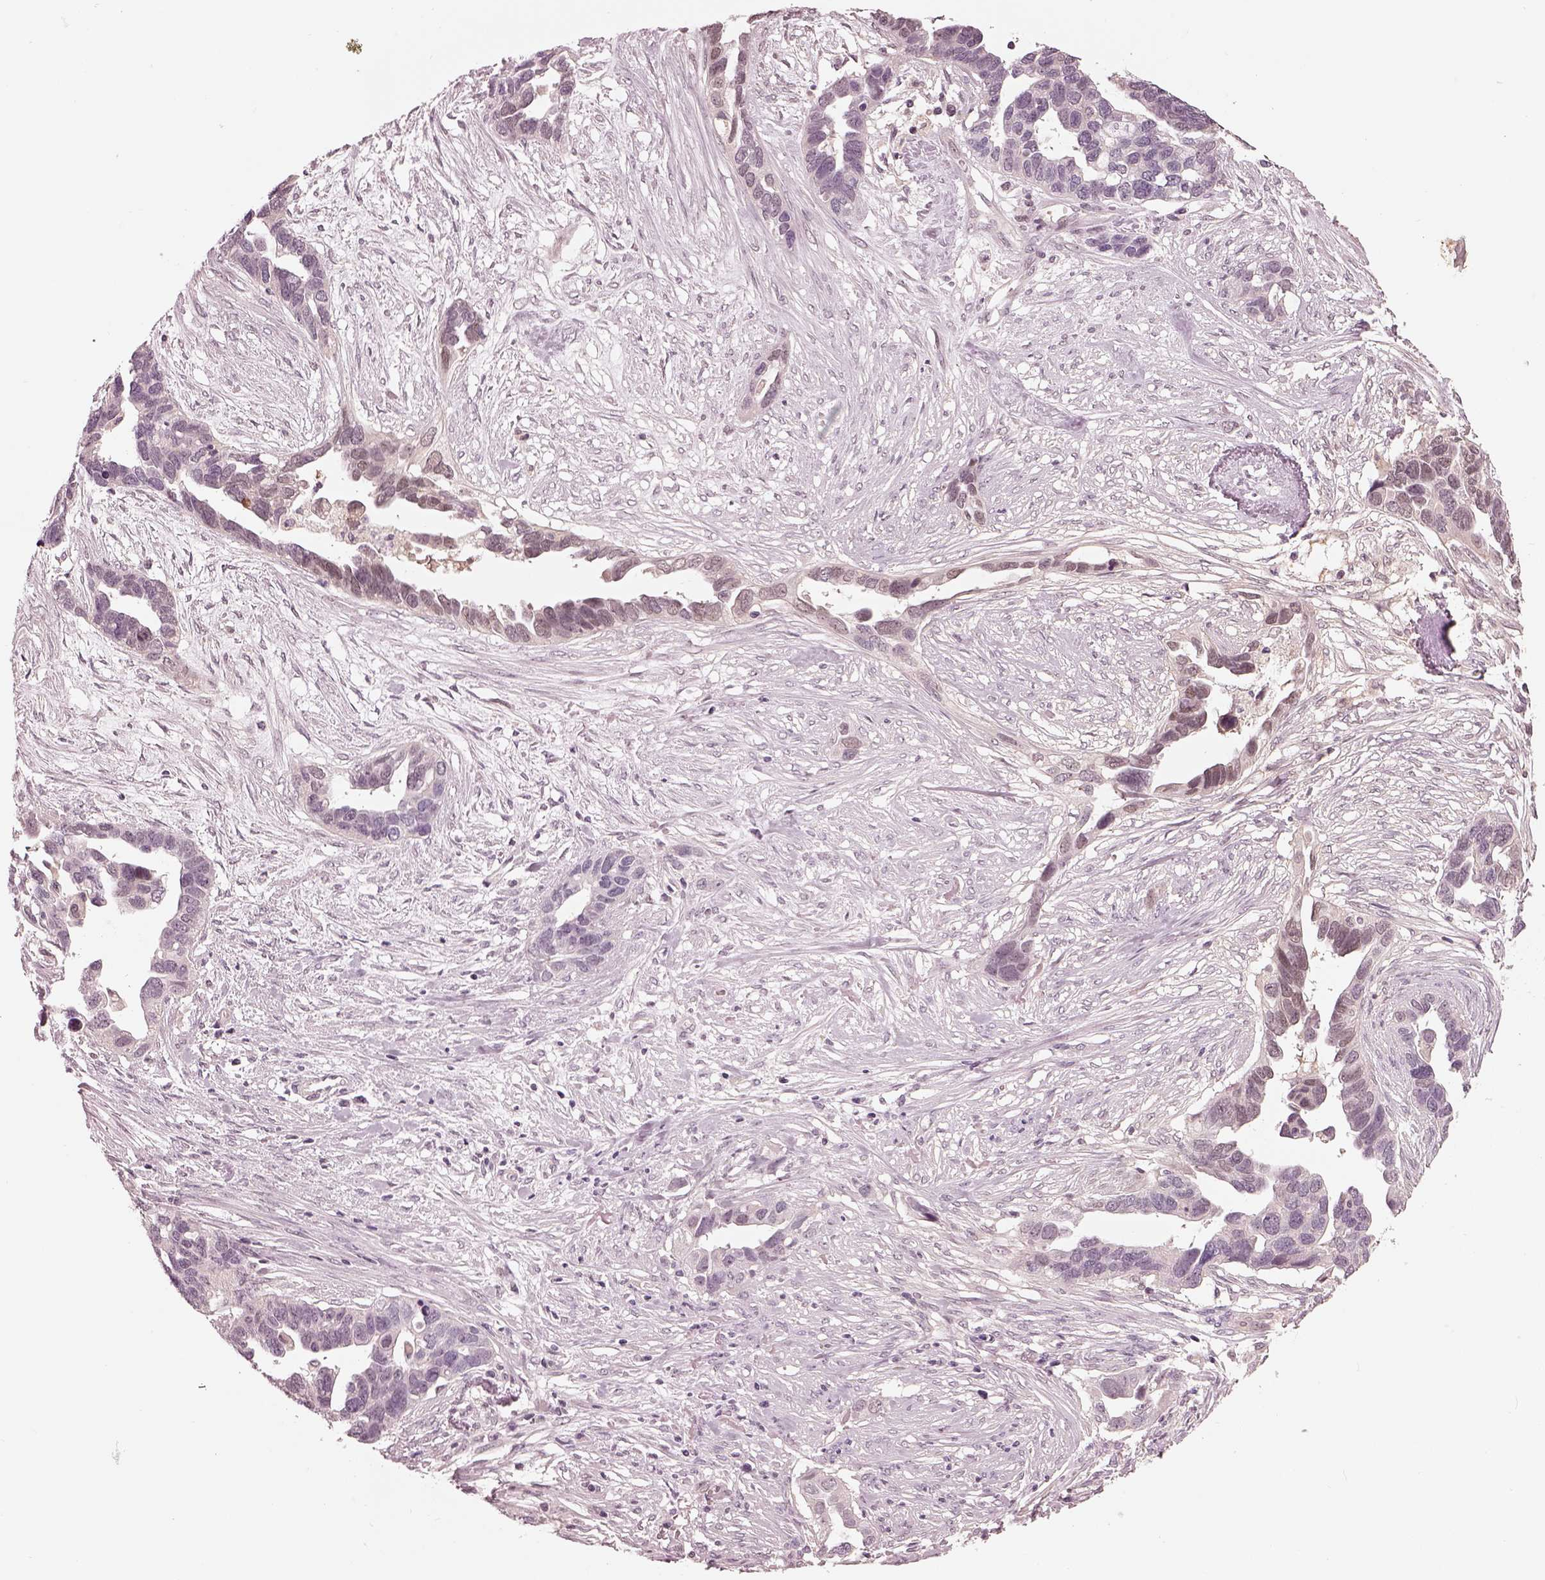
{"staining": {"intensity": "negative", "quantity": "none", "location": "none"}, "tissue": "ovarian cancer", "cell_type": "Tumor cells", "image_type": "cancer", "snomed": [{"axis": "morphology", "description": "Cystadenocarcinoma, serous, NOS"}, {"axis": "topography", "description": "Ovary"}], "caption": "IHC image of neoplastic tissue: ovarian cancer stained with DAB (3,3'-diaminobenzidine) displays no significant protein staining in tumor cells.", "gene": "IQCG", "patient": {"sex": "female", "age": 54}}